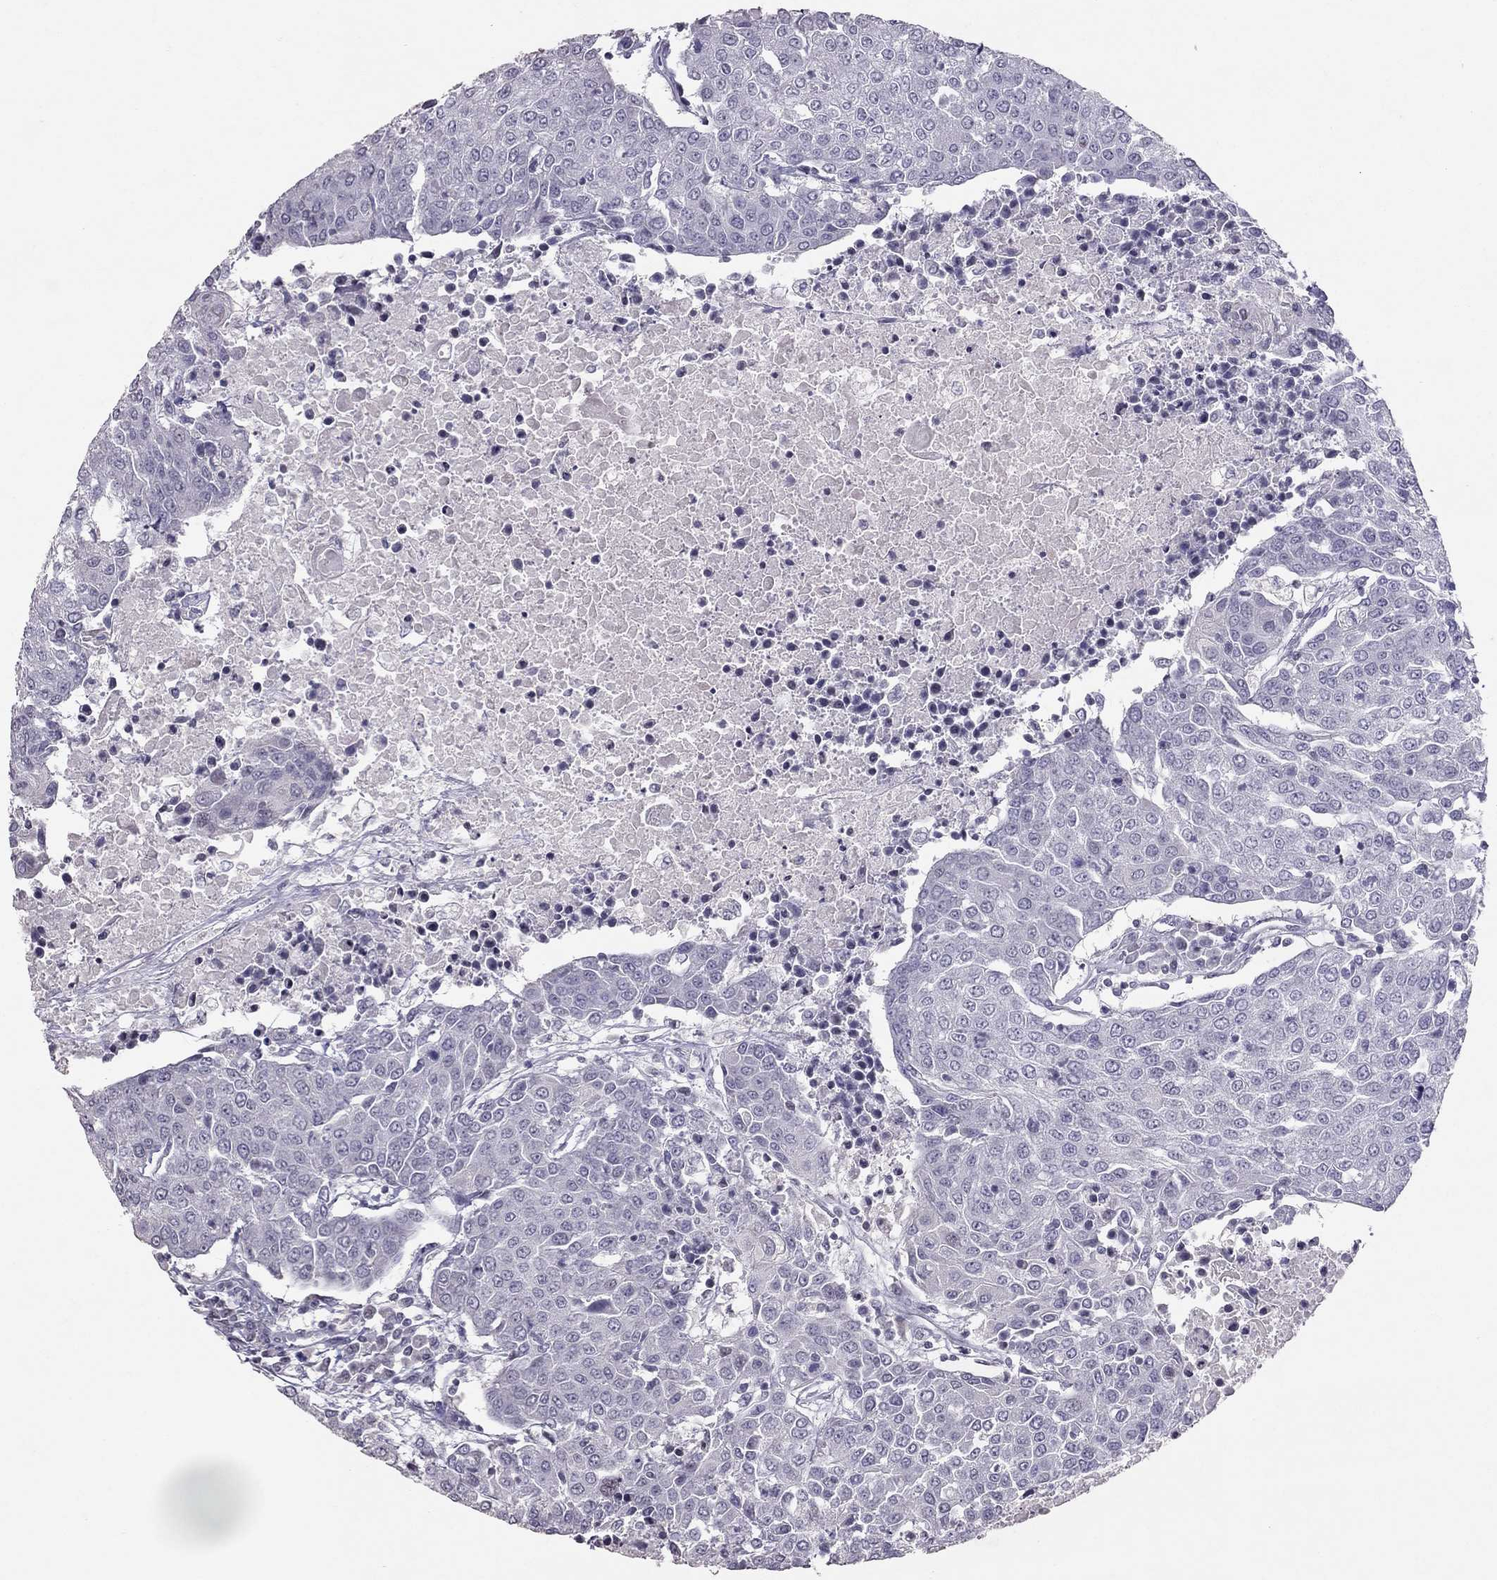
{"staining": {"intensity": "negative", "quantity": "none", "location": "none"}, "tissue": "urothelial cancer", "cell_type": "Tumor cells", "image_type": "cancer", "snomed": [{"axis": "morphology", "description": "Urothelial carcinoma, High grade"}, {"axis": "topography", "description": "Urinary bladder"}], "caption": "A high-resolution micrograph shows IHC staining of urothelial carcinoma (high-grade), which reveals no significant positivity in tumor cells.", "gene": "TSHB", "patient": {"sex": "female", "age": 85}}